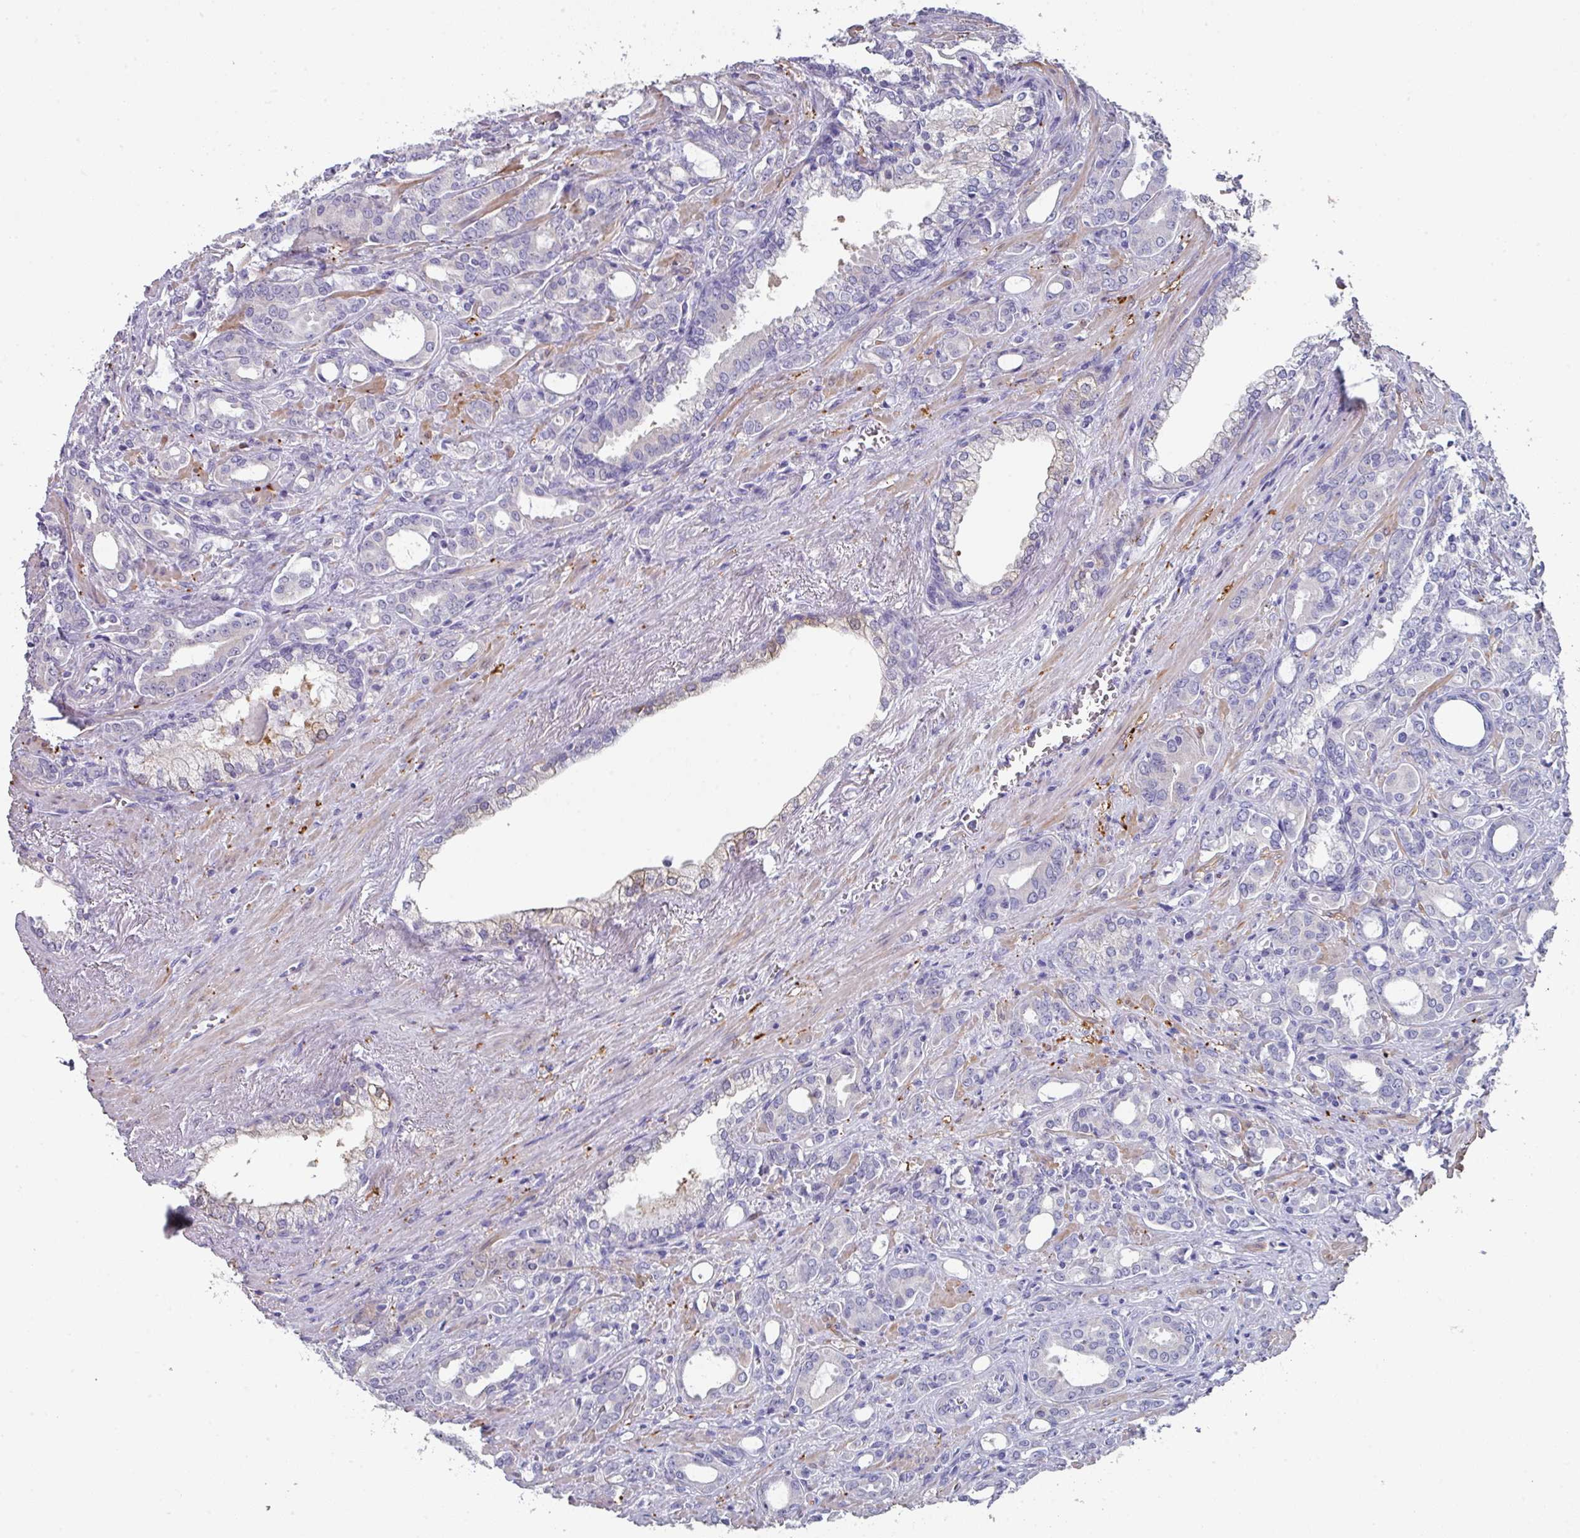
{"staining": {"intensity": "negative", "quantity": "none", "location": "none"}, "tissue": "prostate cancer", "cell_type": "Tumor cells", "image_type": "cancer", "snomed": [{"axis": "morphology", "description": "Adenocarcinoma, High grade"}, {"axis": "topography", "description": "Prostate"}], "caption": "Tumor cells show no significant protein staining in prostate high-grade adenocarcinoma.", "gene": "PEX10", "patient": {"sex": "male", "age": 72}}